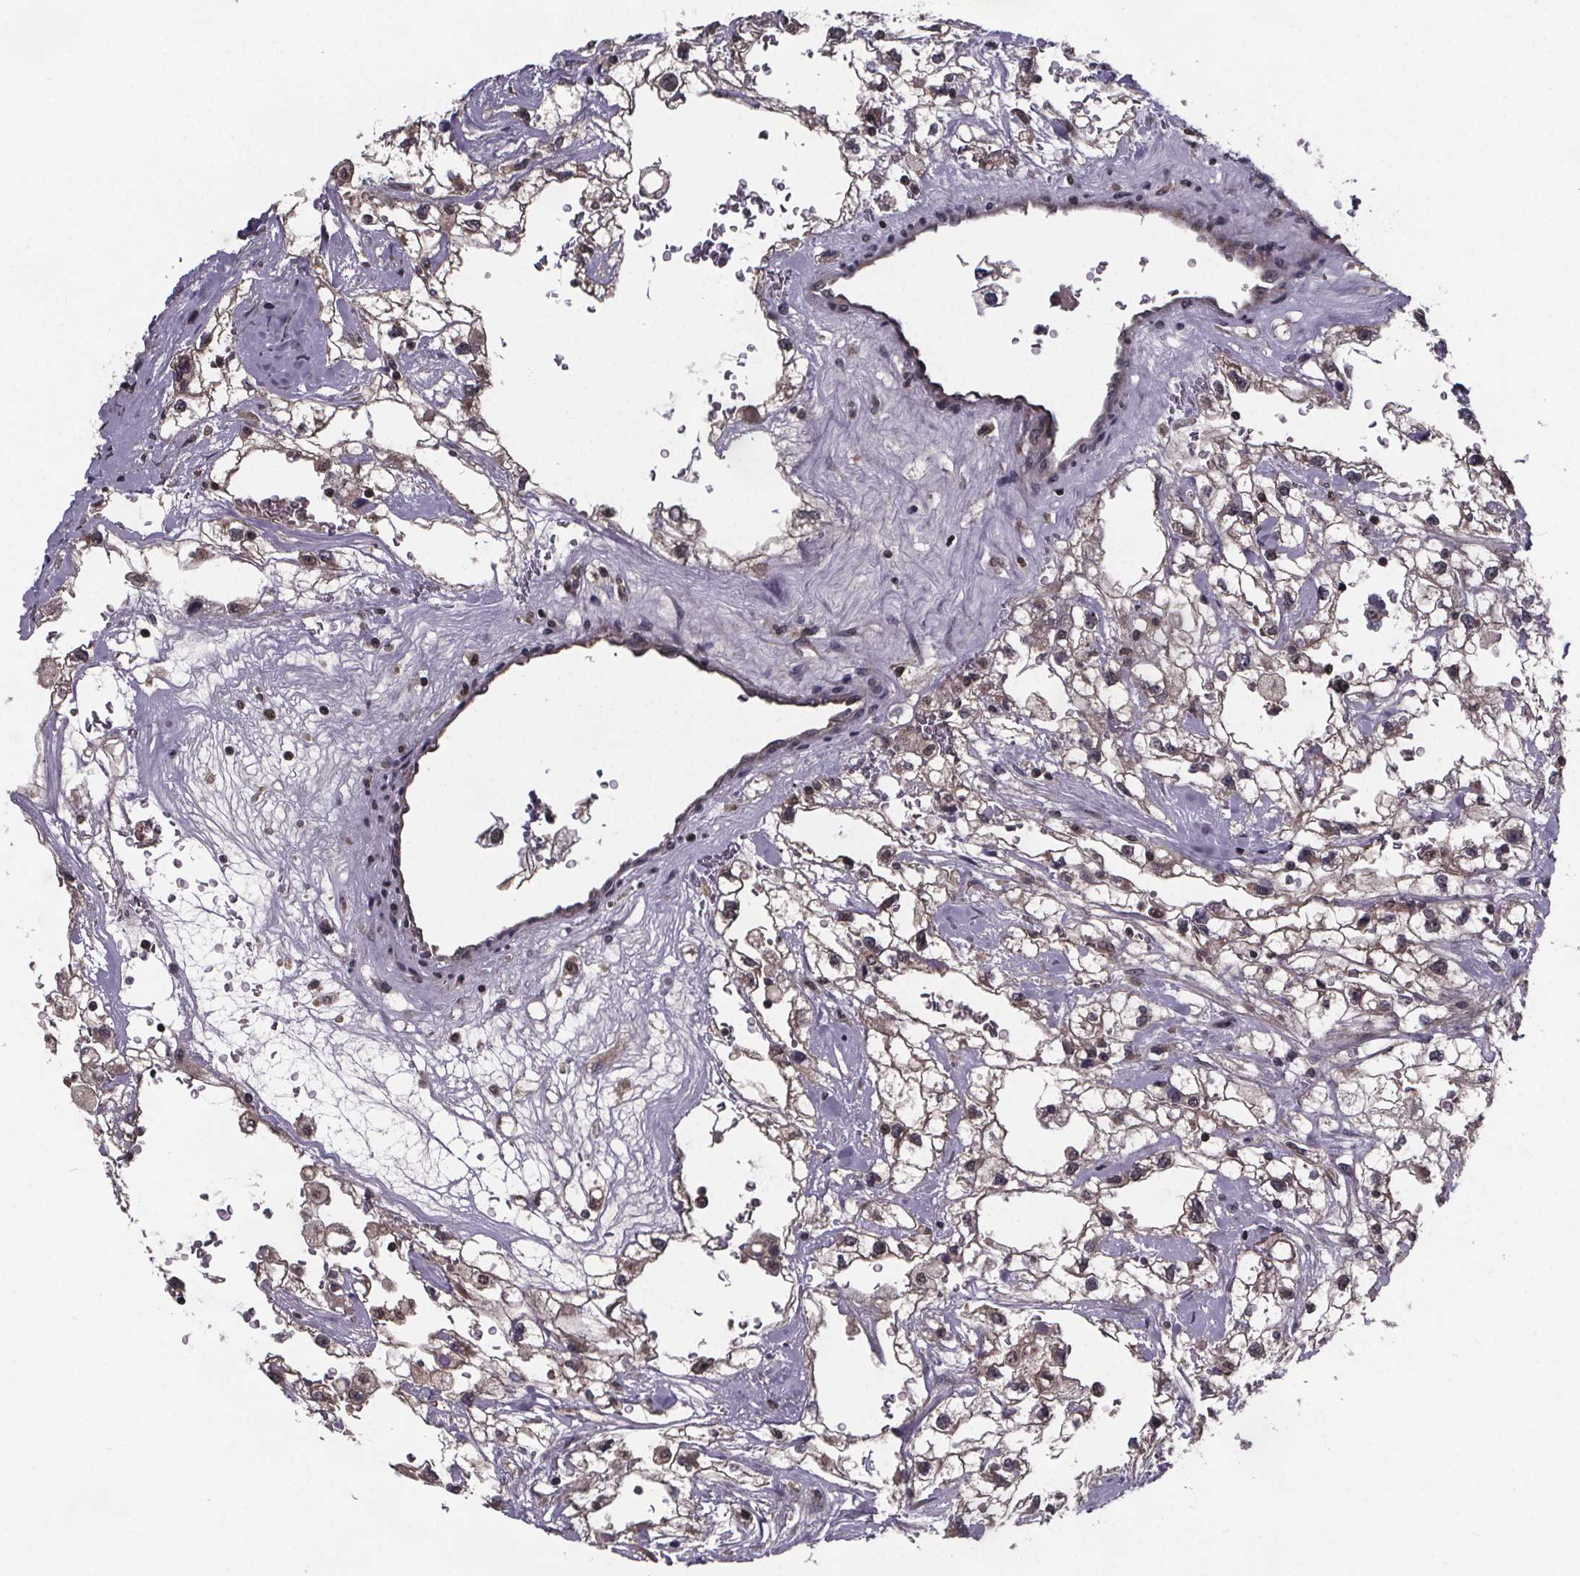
{"staining": {"intensity": "weak", "quantity": "25%-75%", "location": "cytoplasmic/membranous,nuclear"}, "tissue": "renal cancer", "cell_type": "Tumor cells", "image_type": "cancer", "snomed": [{"axis": "morphology", "description": "Adenocarcinoma, NOS"}, {"axis": "topography", "description": "Kidney"}], "caption": "Renal cancer stained with a protein marker reveals weak staining in tumor cells.", "gene": "FN3KRP", "patient": {"sex": "male", "age": 59}}